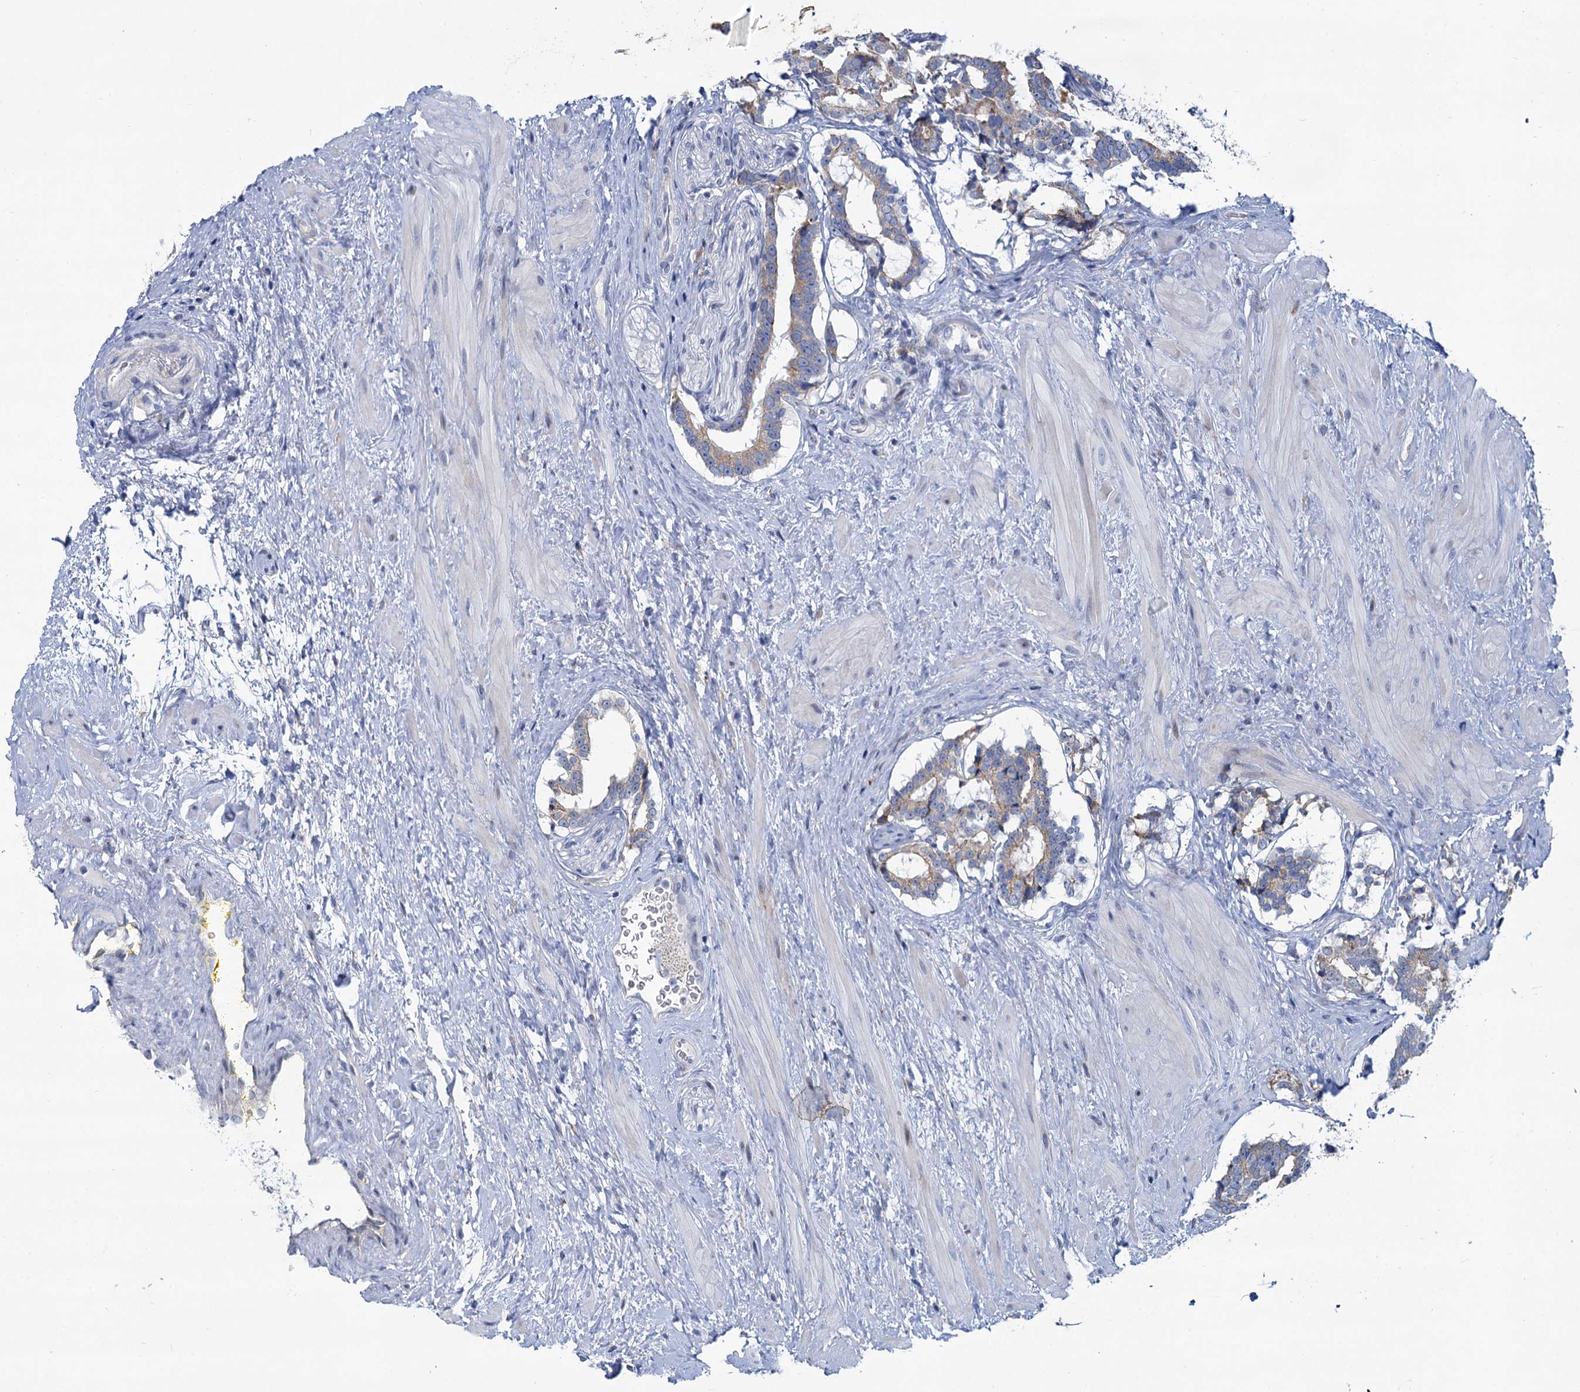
{"staining": {"intensity": "weak", "quantity": "<25%", "location": "cytoplasmic/membranous"}, "tissue": "prostate cancer", "cell_type": "Tumor cells", "image_type": "cancer", "snomed": [{"axis": "morphology", "description": "Adenocarcinoma, High grade"}, {"axis": "topography", "description": "Prostate"}], "caption": "Tumor cells are negative for protein expression in human high-grade adenocarcinoma (prostate).", "gene": "PRSS35", "patient": {"sex": "male", "age": 58}}